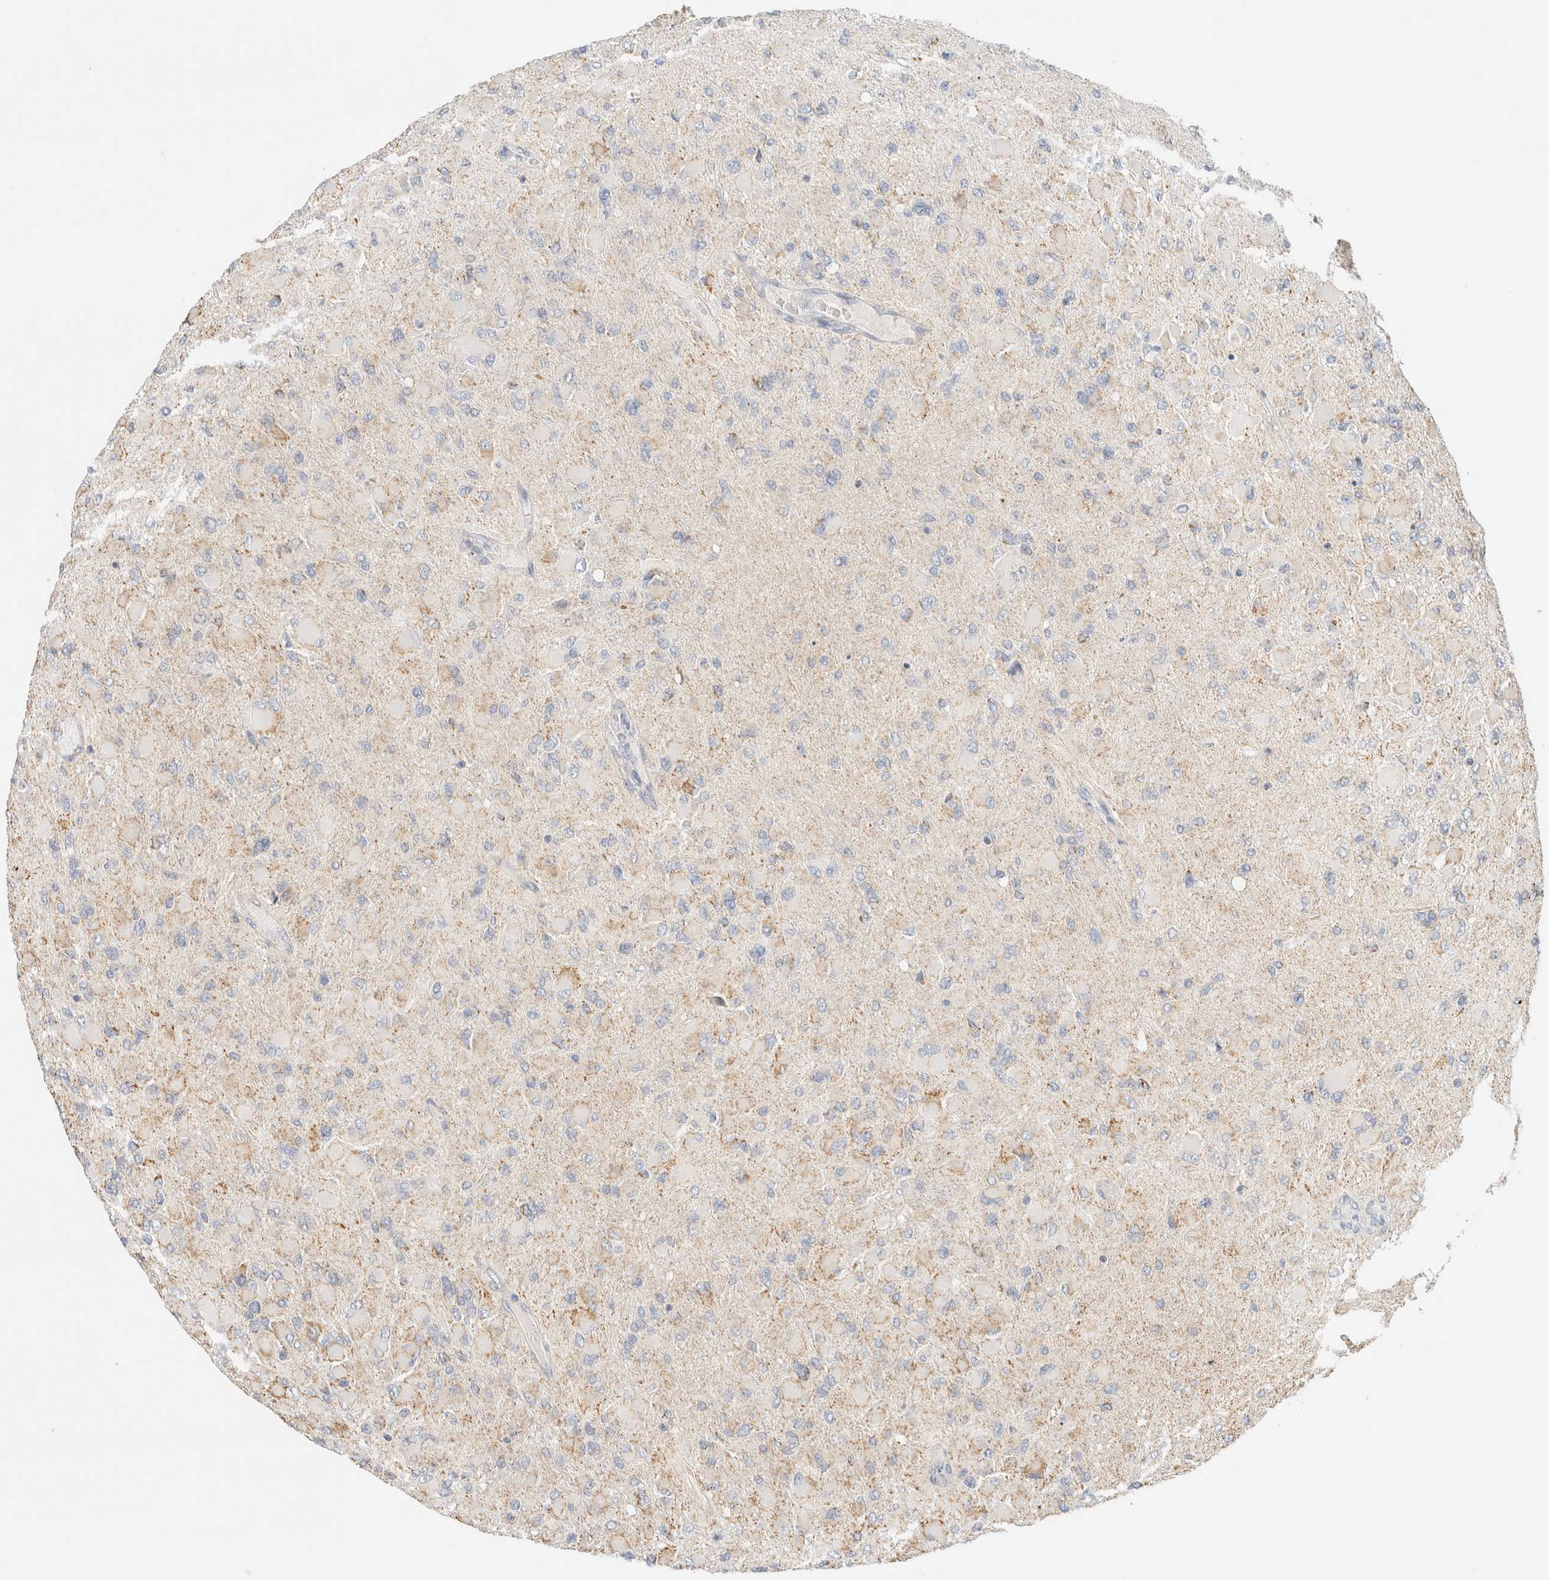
{"staining": {"intensity": "weak", "quantity": "<25%", "location": "cytoplasmic/membranous"}, "tissue": "glioma", "cell_type": "Tumor cells", "image_type": "cancer", "snomed": [{"axis": "morphology", "description": "Glioma, malignant, High grade"}, {"axis": "topography", "description": "Cerebral cortex"}], "caption": "Human malignant glioma (high-grade) stained for a protein using IHC displays no expression in tumor cells.", "gene": "HDHD3", "patient": {"sex": "female", "age": 36}}